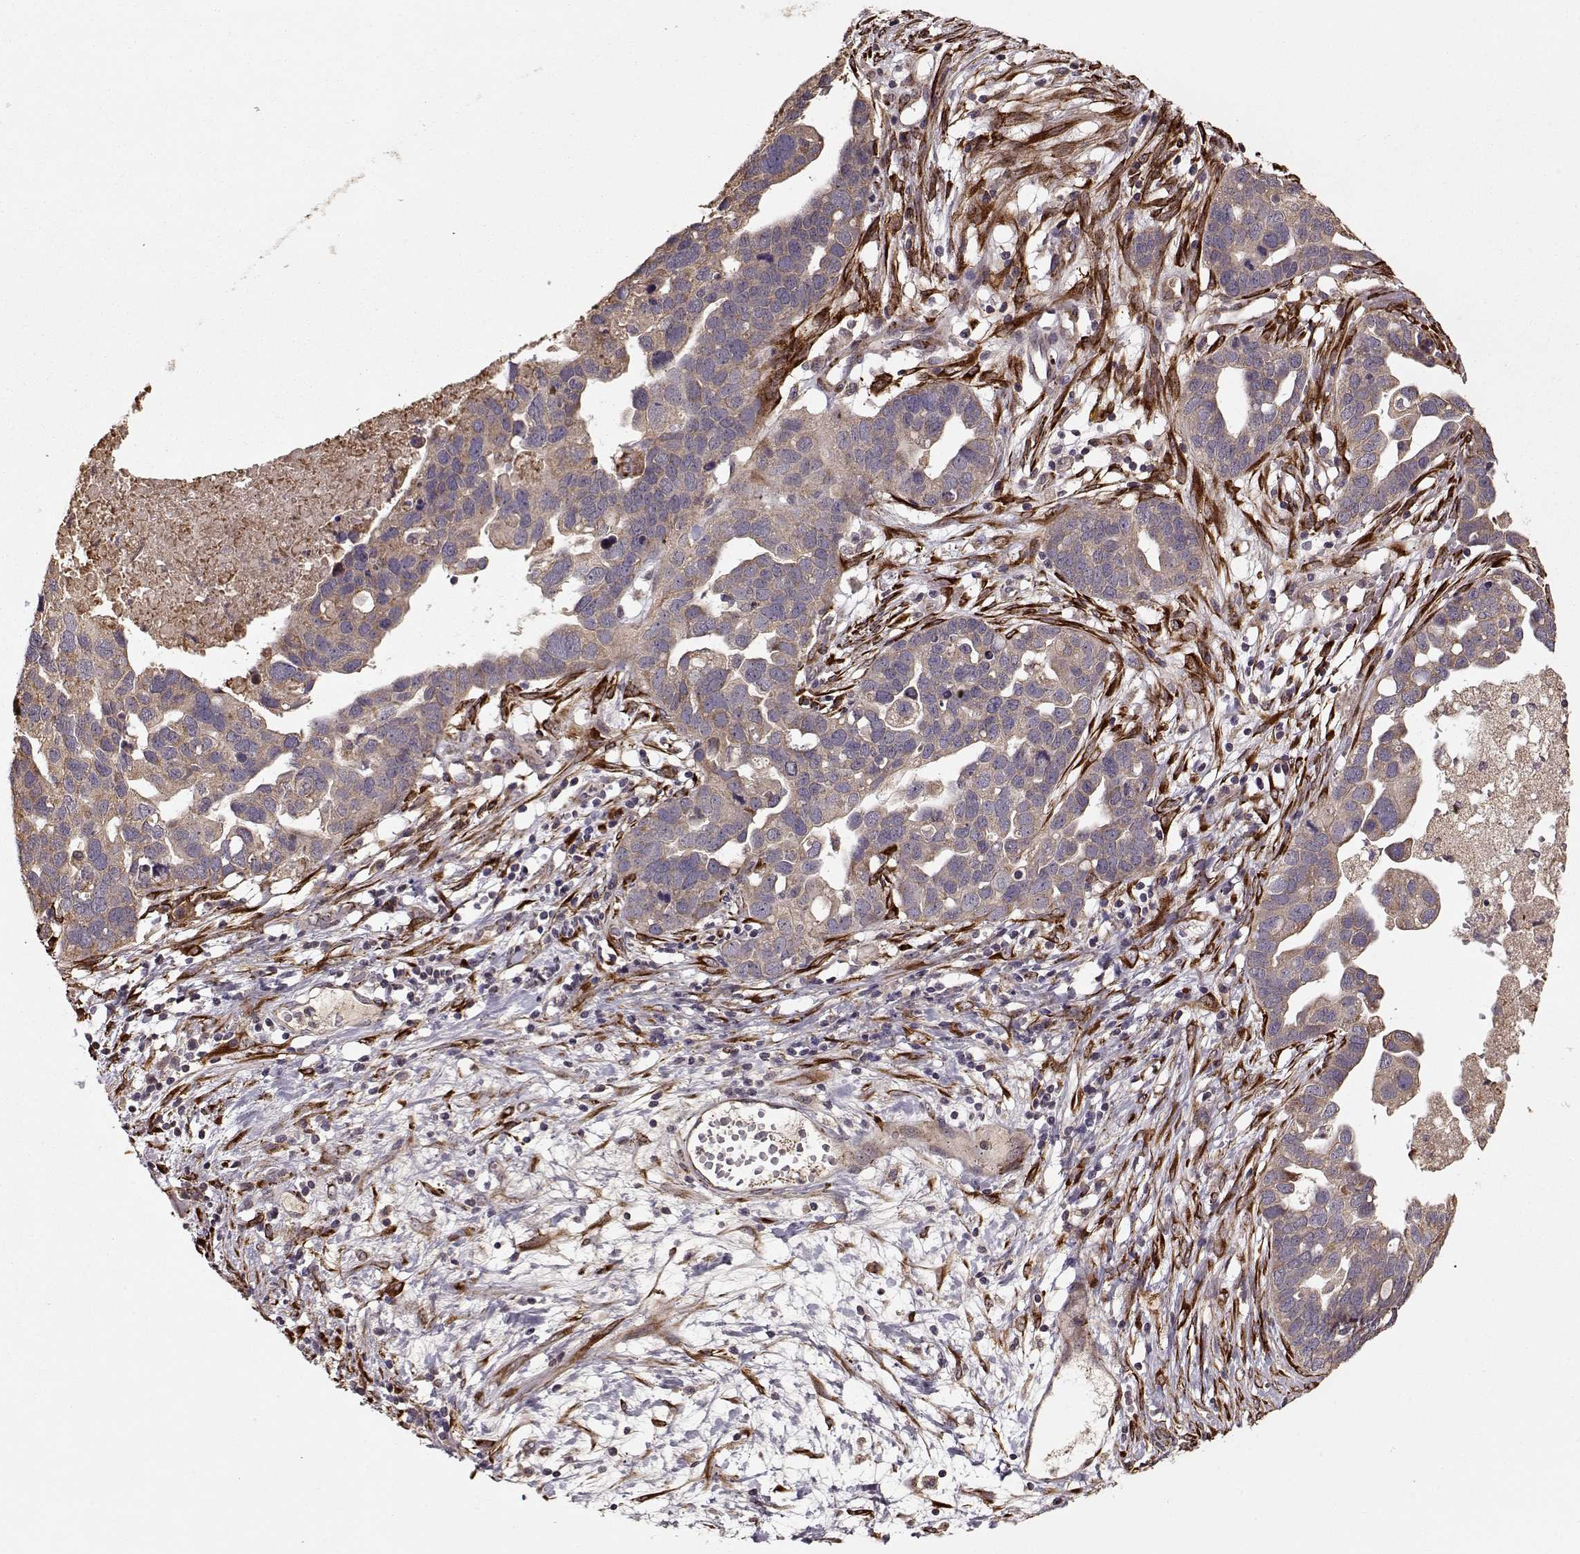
{"staining": {"intensity": "weak", "quantity": ">75%", "location": "cytoplasmic/membranous"}, "tissue": "ovarian cancer", "cell_type": "Tumor cells", "image_type": "cancer", "snomed": [{"axis": "morphology", "description": "Cystadenocarcinoma, serous, NOS"}, {"axis": "topography", "description": "Ovary"}], "caption": "A low amount of weak cytoplasmic/membranous positivity is present in approximately >75% of tumor cells in serous cystadenocarcinoma (ovarian) tissue.", "gene": "IMMP1L", "patient": {"sex": "female", "age": 54}}